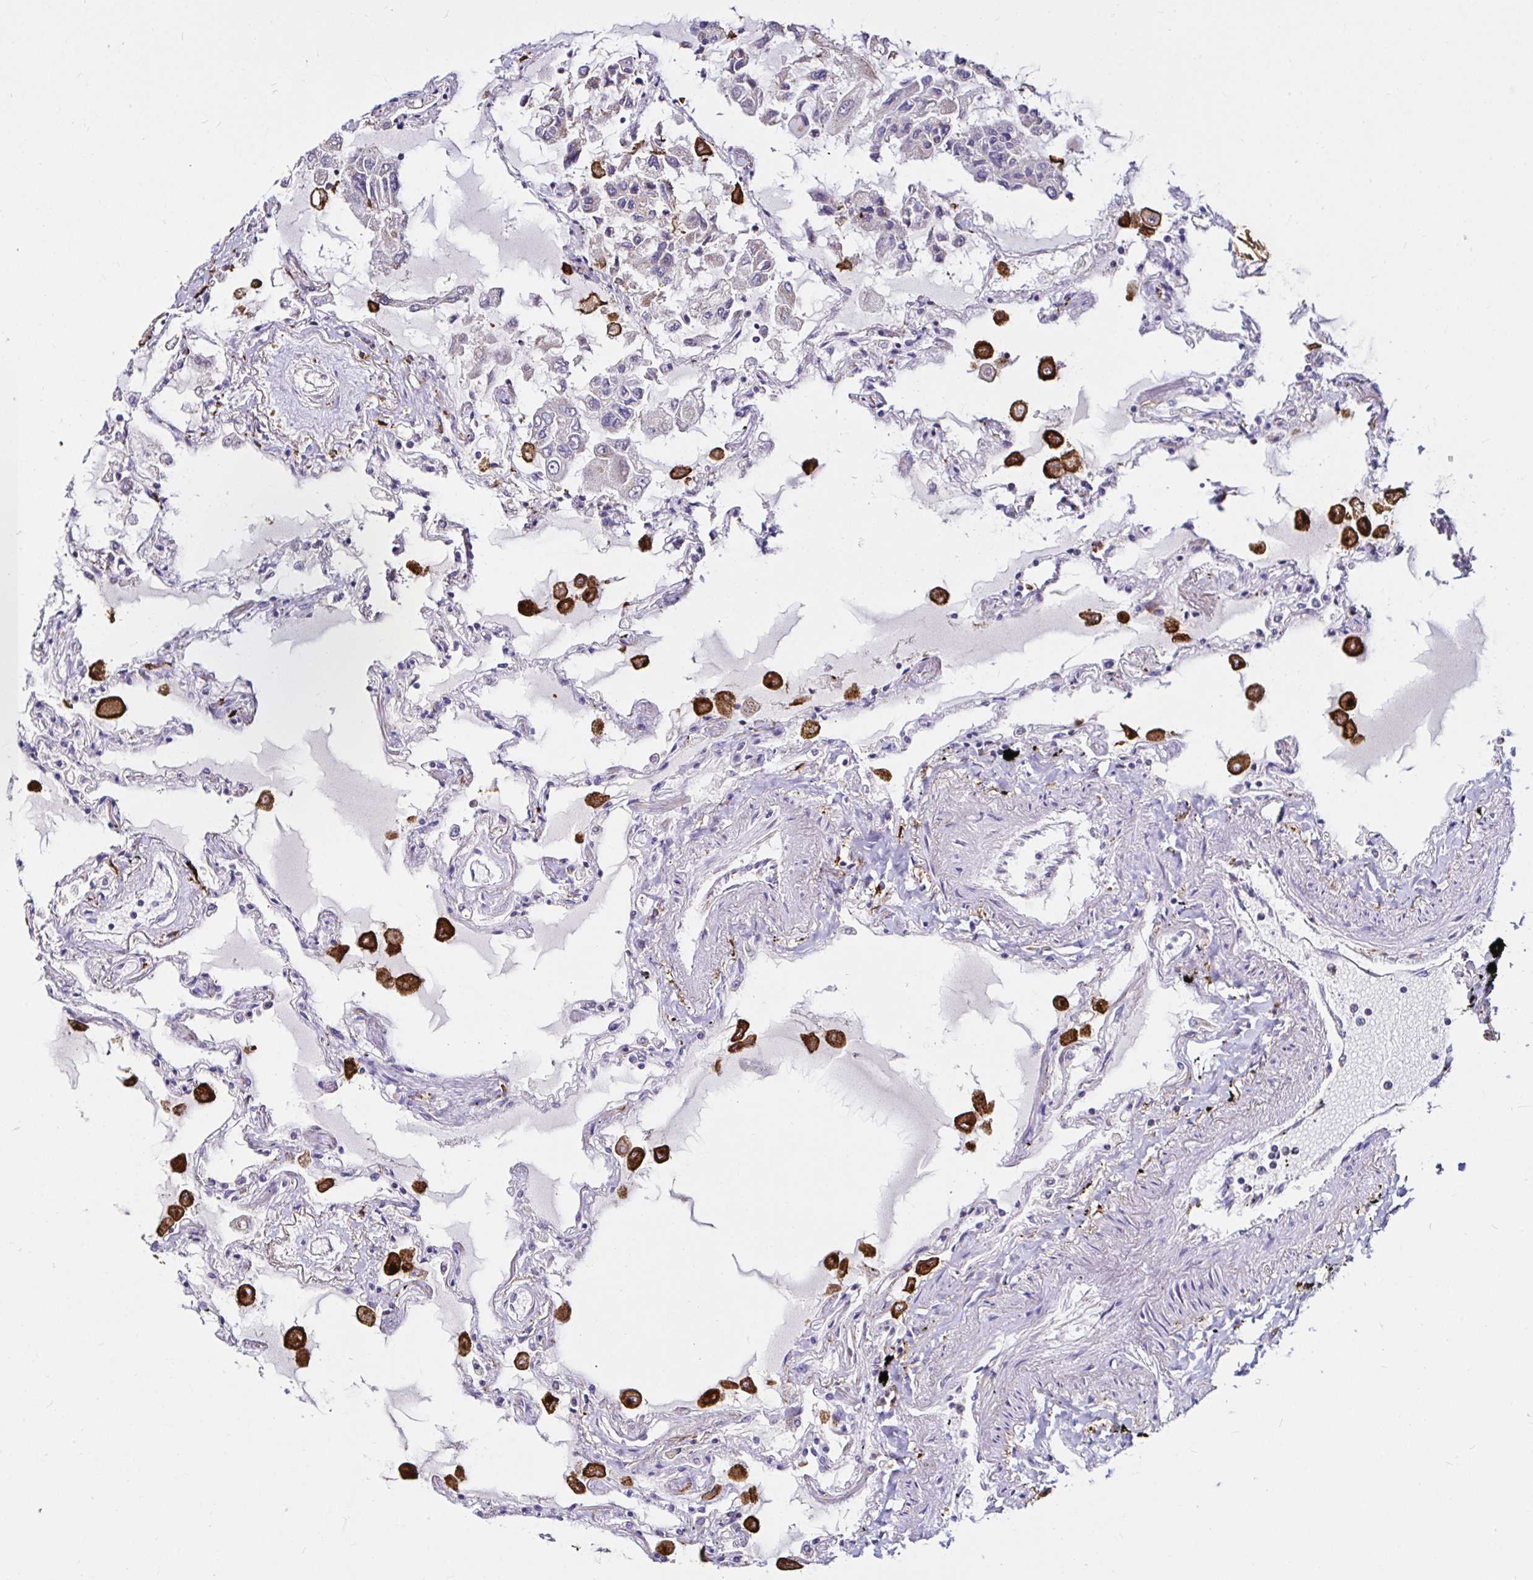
{"staining": {"intensity": "negative", "quantity": "none", "location": "none"}, "tissue": "lung", "cell_type": "Alveolar cells", "image_type": "normal", "snomed": [{"axis": "morphology", "description": "Normal tissue, NOS"}, {"axis": "morphology", "description": "Adenocarcinoma, NOS"}, {"axis": "topography", "description": "Cartilage tissue"}, {"axis": "topography", "description": "Lung"}], "caption": "Immunohistochemistry (IHC) of normal lung demonstrates no positivity in alveolar cells.", "gene": "MSR1", "patient": {"sex": "female", "age": 67}}